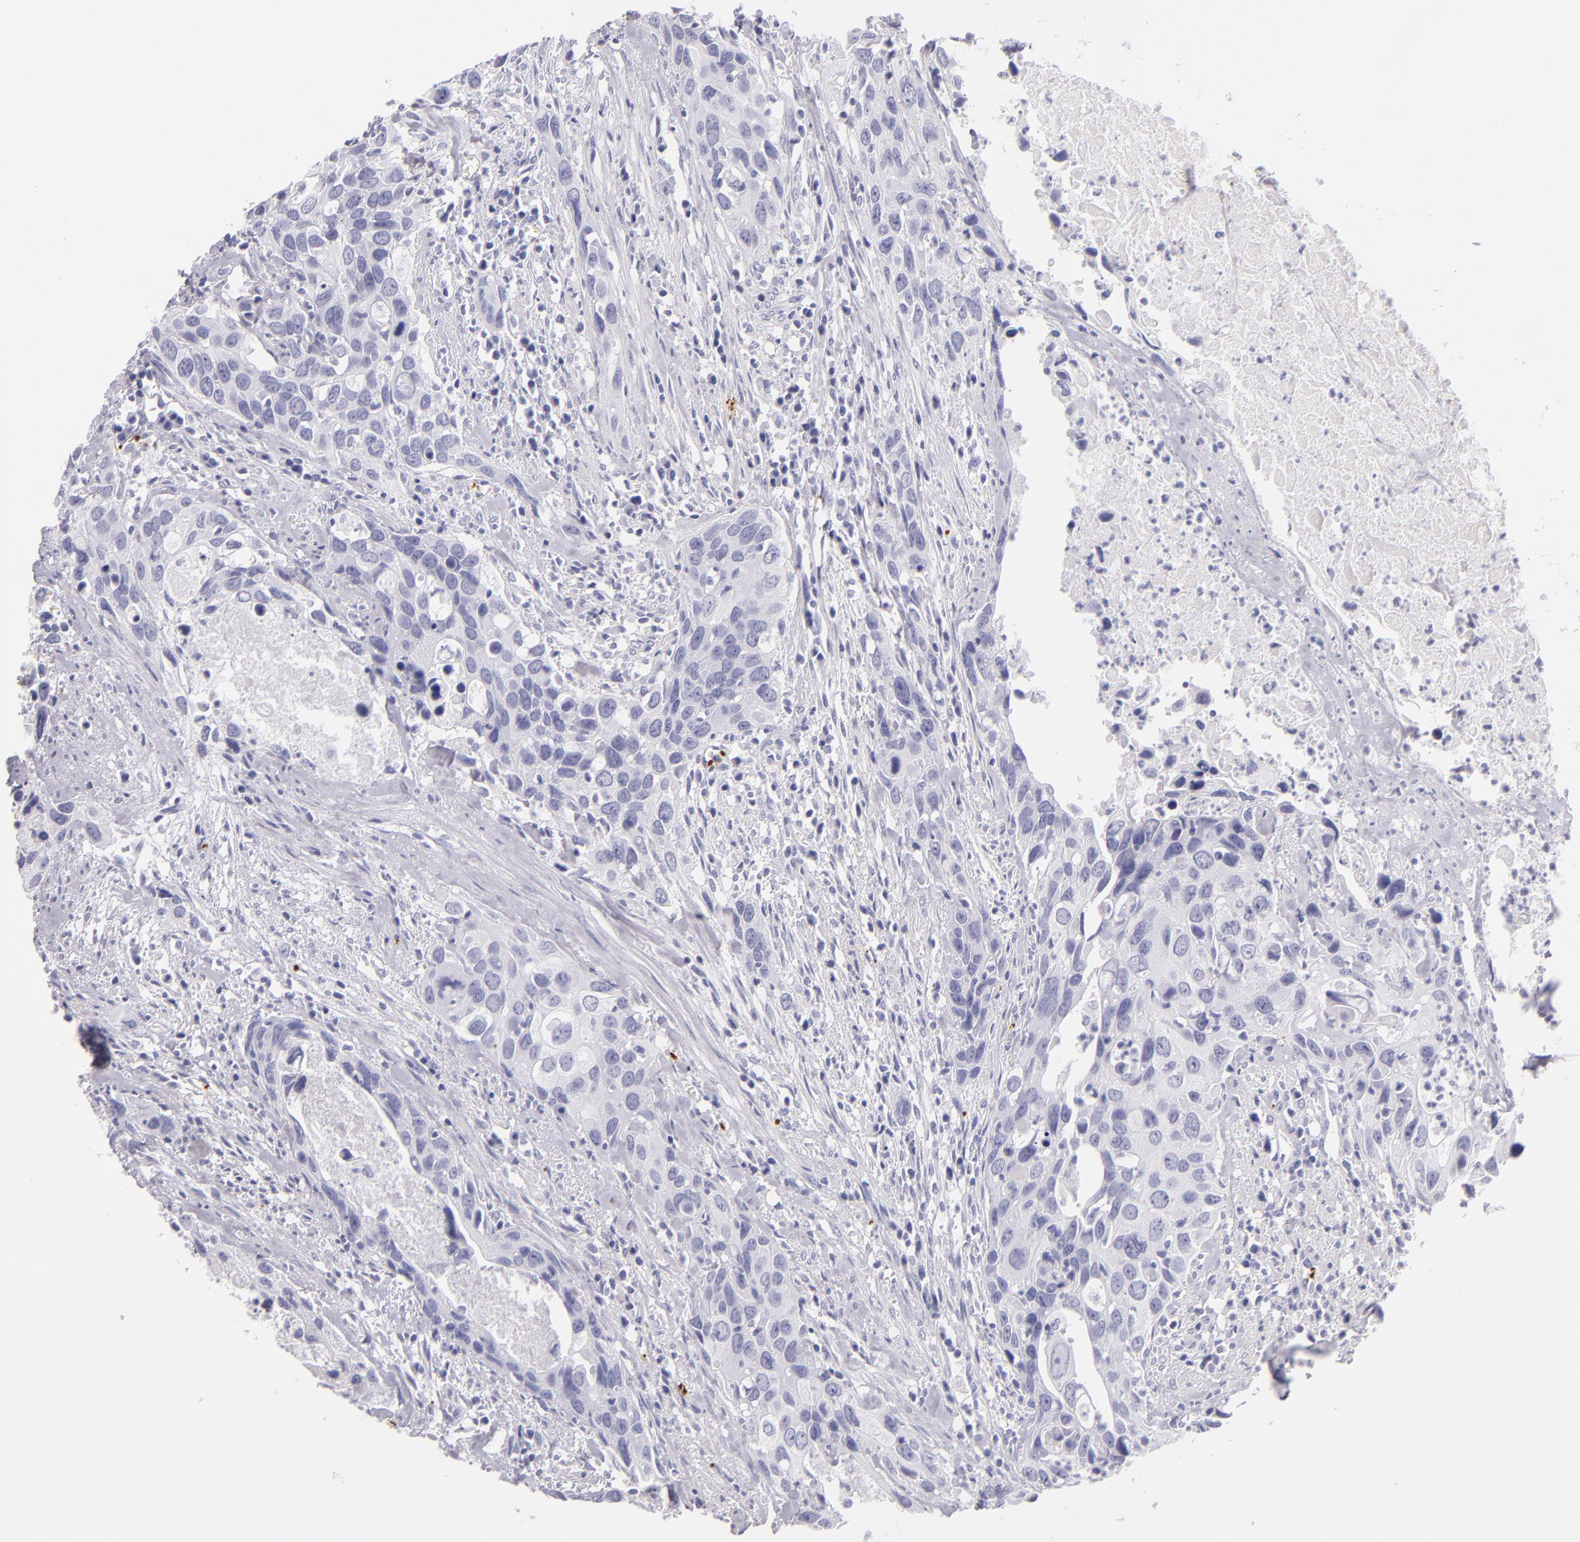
{"staining": {"intensity": "negative", "quantity": "none", "location": "none"}, "tissue": "urothelial cancer", "cell_type": "Tumor cells", "image_type": "cancer", "snomed": [{"axis": "morphology", "description": "Urothelial carcinoma, High grade"}, {"axis": "topography", "description": "Urinary bladder"}], "caption": "Immunohistochemistry photomicrograph of neoplastic tissue: urothelial cancer stained with DAB (3,3'-diaminobenzidine) displays no significant protein expression in tumor cells.", "gene": "GP1BA", "patient": {"sex": "male", "age": 71}}